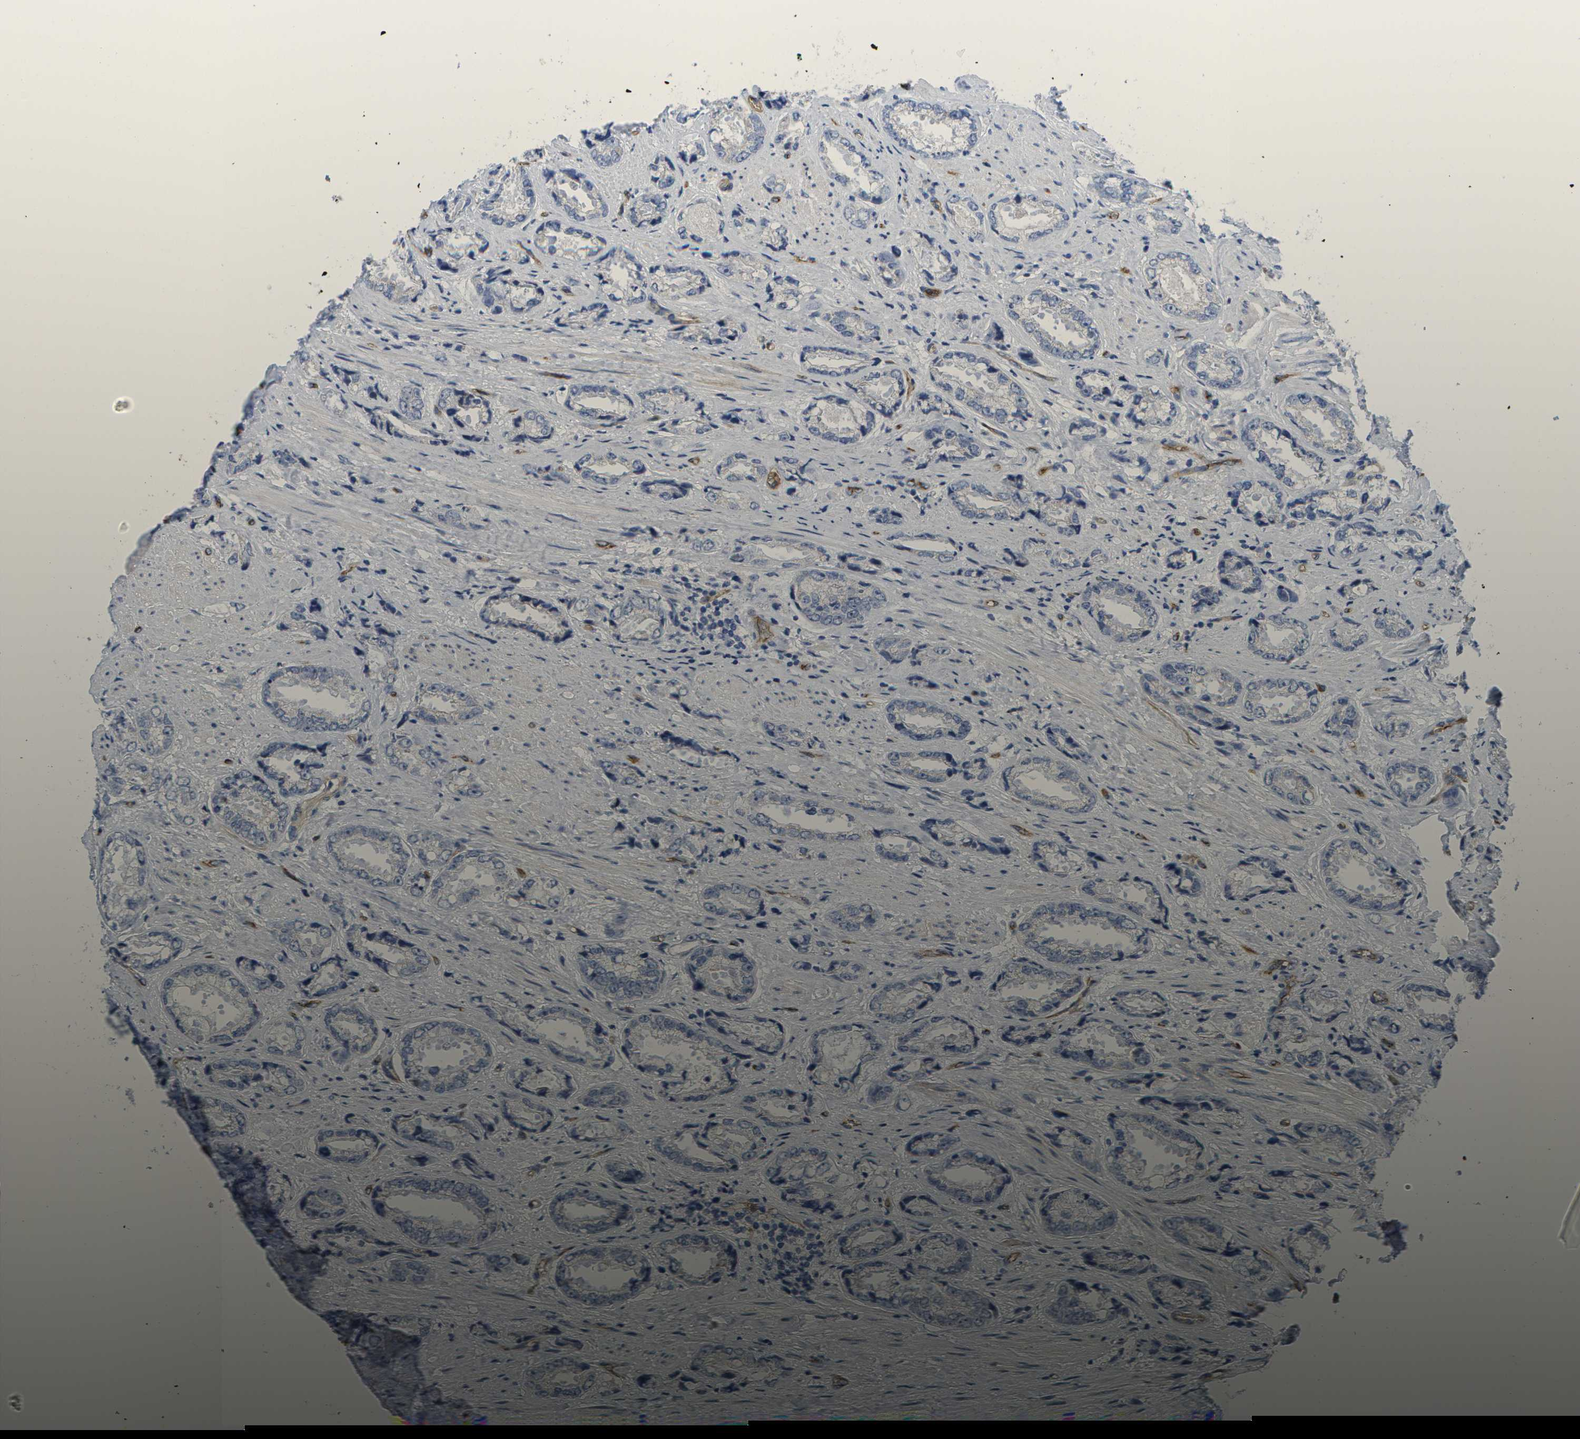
{"staining": {"intensity": "negative", "quantity": "none", "location": "none"}, "tissue": "prostate cancer", "cell_type": "Tumor cells", "image_type": "cancer", "snomed": [{"axis": "morphology", "description": "Adenocarcinoma, High grade"}, {"axis": "topography", "description": "Prostate"}], "caption": "Photomicrograph shows no significant protein positivity in tumor cells of prostate cancer (high-grade adenocarcinoma).", "gene": "DYSF", "patient": {"sex": "male", "age": 61}}